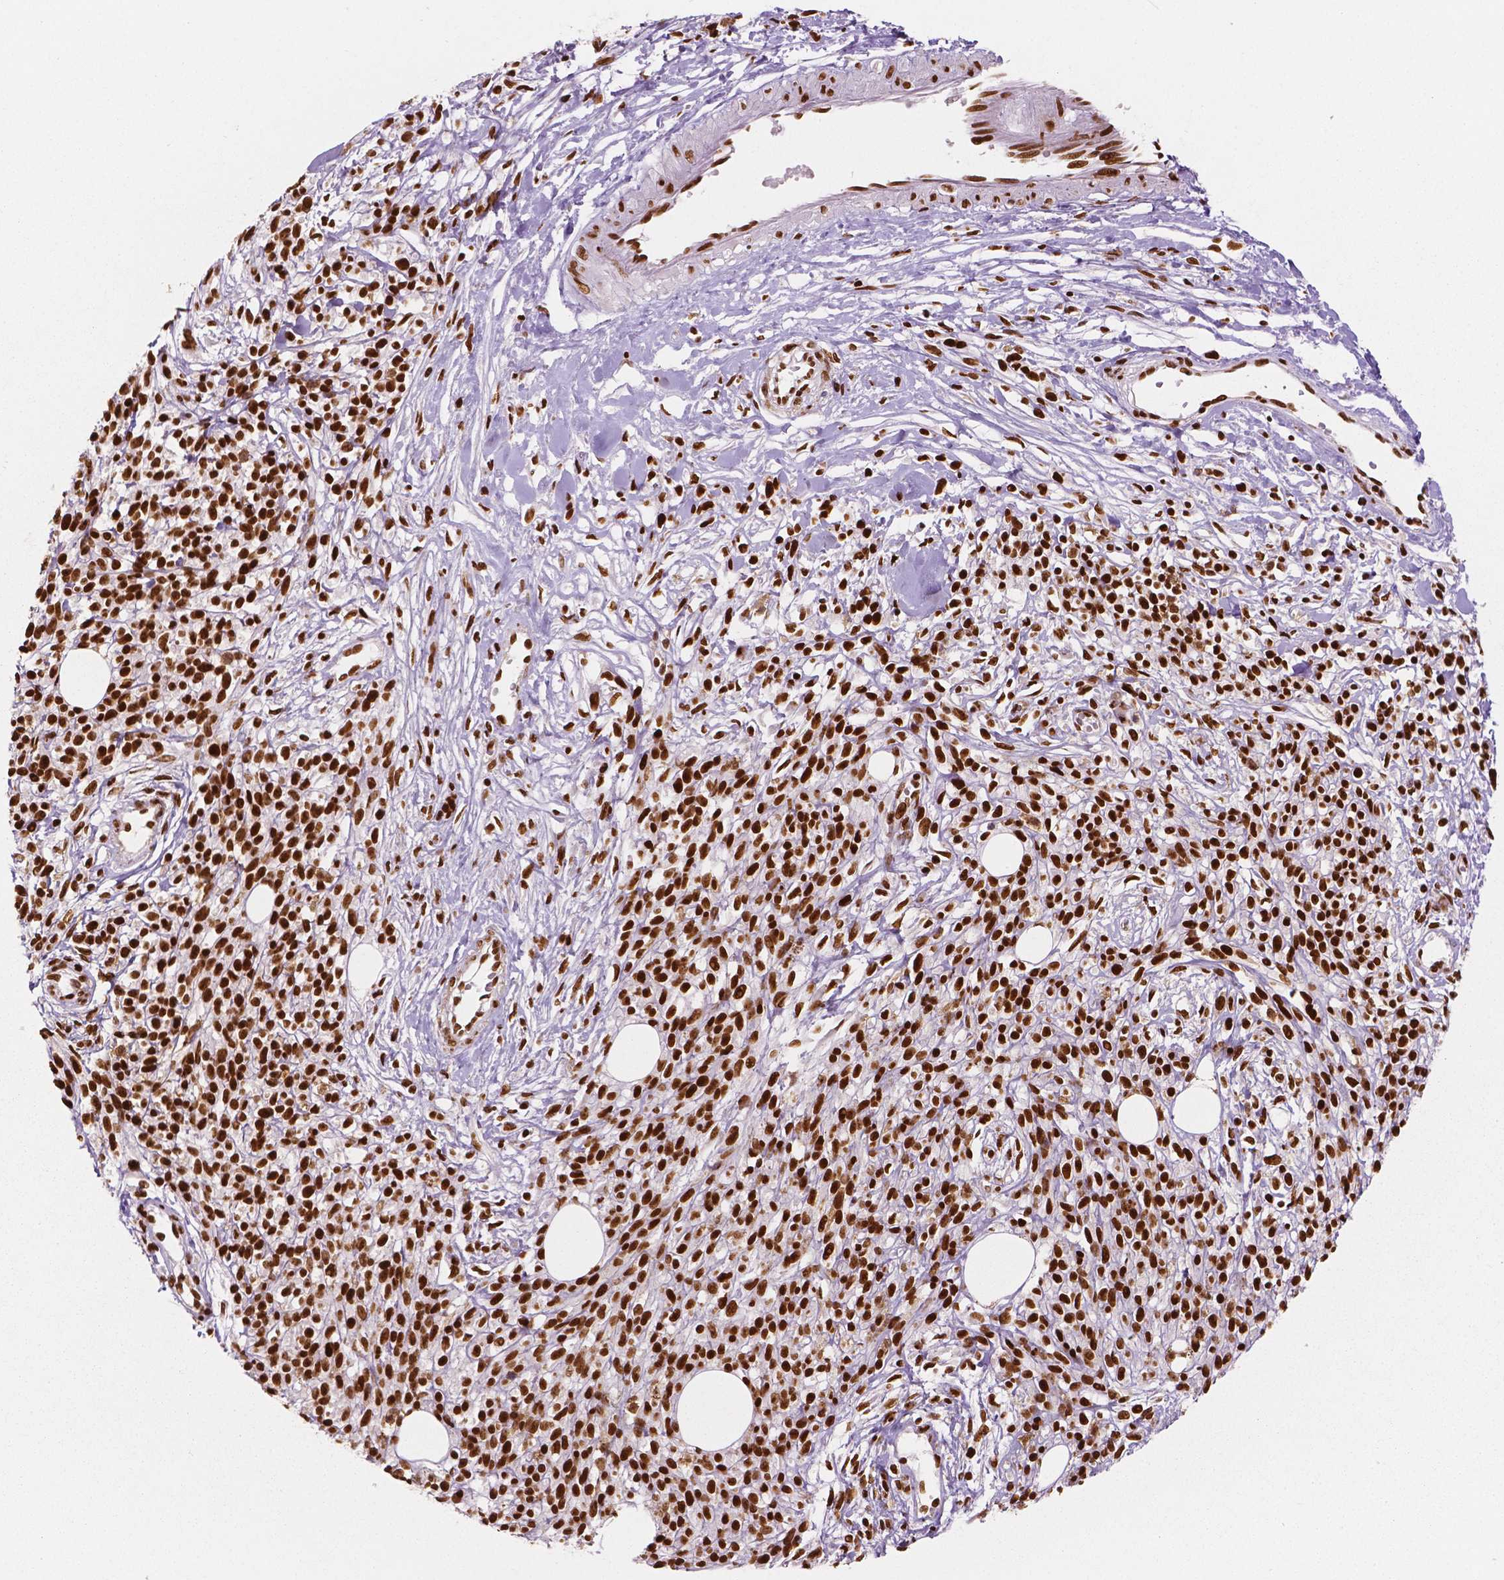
{"staining": {"intensity": "strong", "quantity": ">75%", "location": "nuclear"}, "tissue": "melanoma", "cell_type": "Tumor cells", "image_type": "cancer", "snomed": [{"axis": "morphology", "description": "Malignant melanoma, NOS"}, {"axis": "topography", "description": "Skin"}, {"axis": "topography", "description": "Skin of trunk"}], "caption": "High-power microscopy captured an IHC histopathology image of melanoma, revealing strong nuclear staining in about >75% of tumor cells.", "gene": "BRD4", "patient": {"sex": "male", "age": 74}}